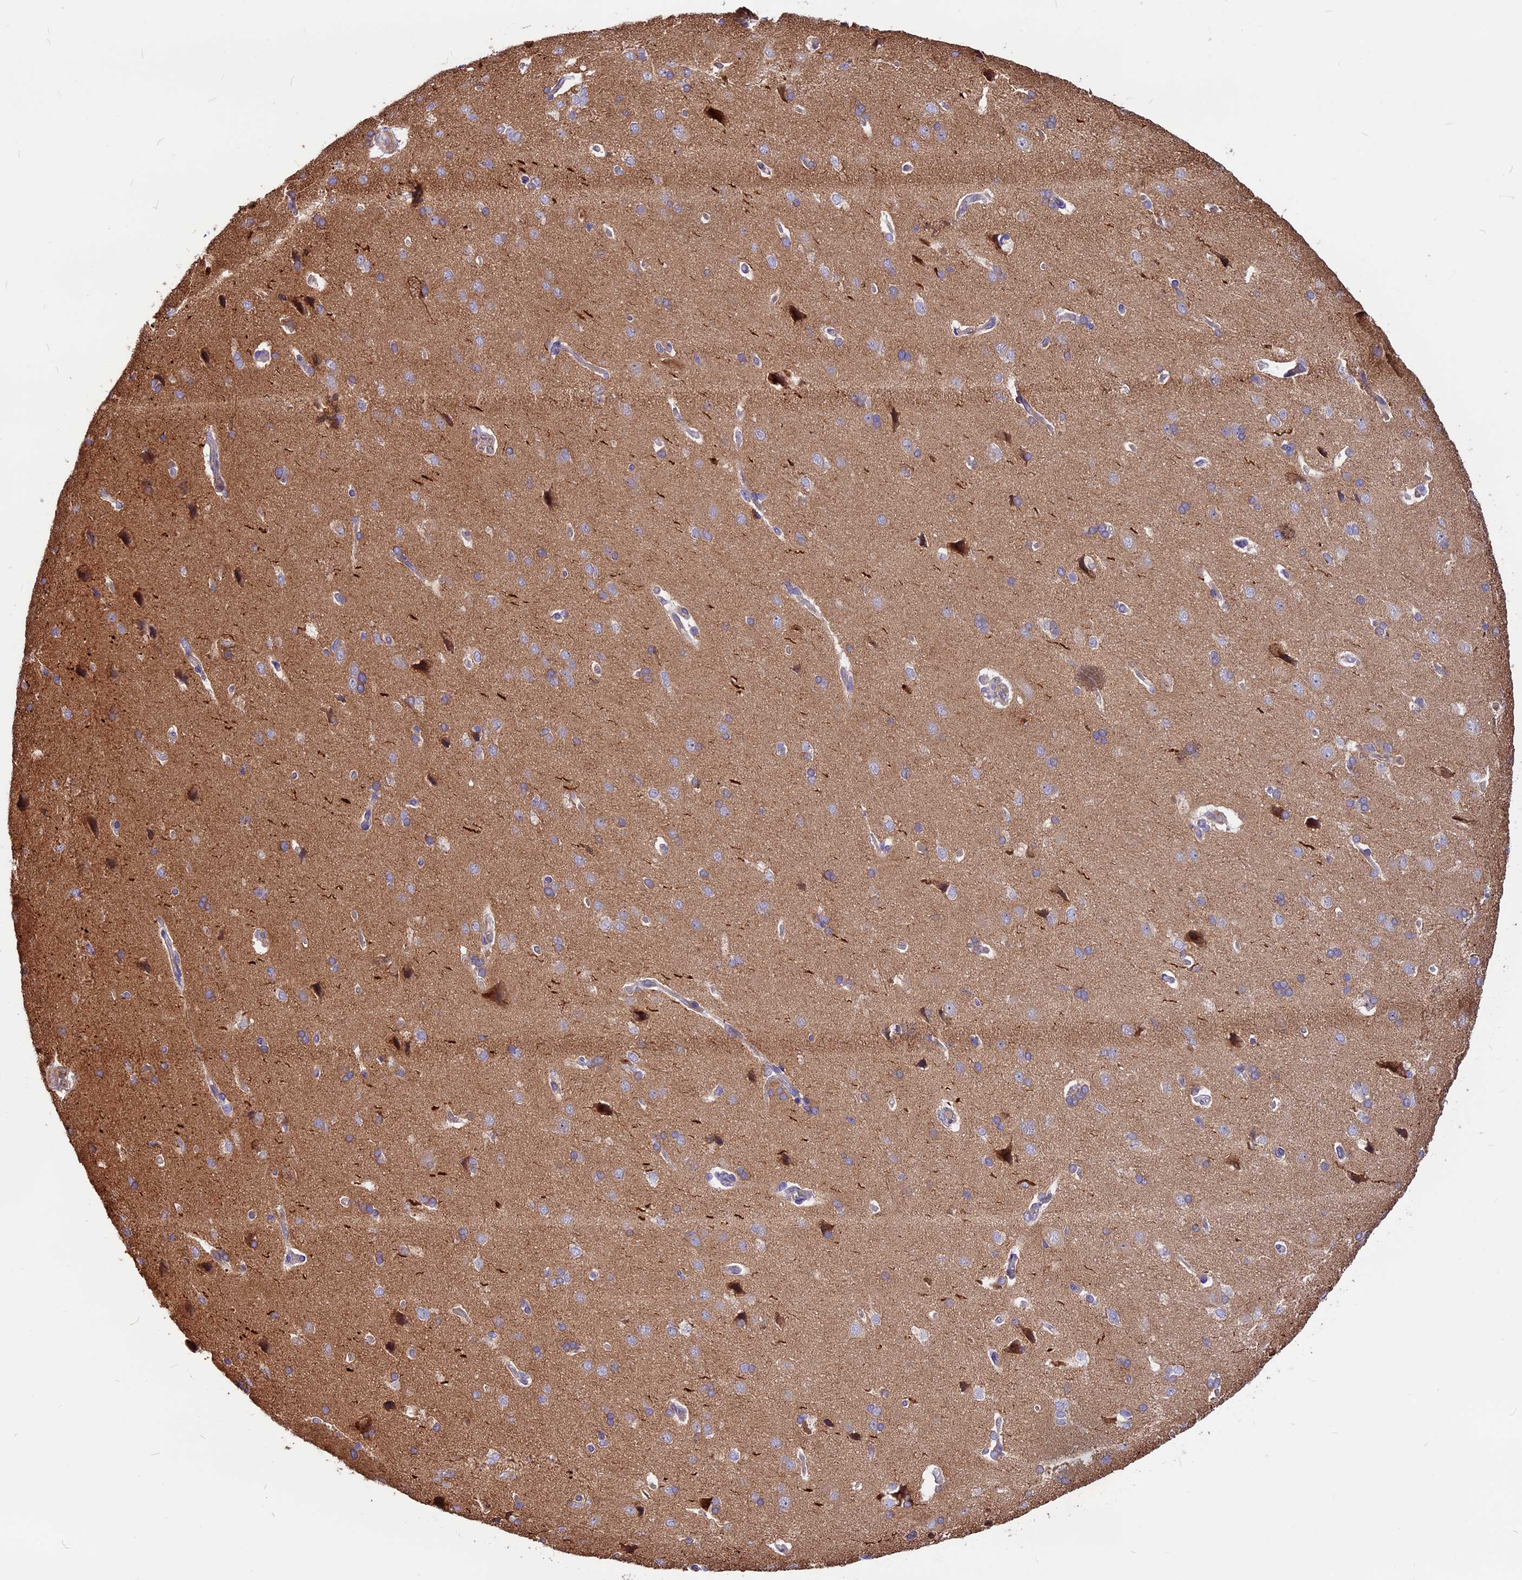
{"staining": {"intensity": "negative", "quantity": "none", "location": "none"}, "tissue": "cerebral cortex", "cell_type": "Endothelial cells", "image_type": "normal", "snomed": [{"axis": "morphology", "description": "Normal tissue, NOS"}, {"axis": "topography", "description": "Cerebral cortex"}], "caption": "The histopathology image reveals no staining of endothelial cells in normal cerebral cortex.", "gene": "ANO3", "patient": {"sex": "male", "age": 62}}